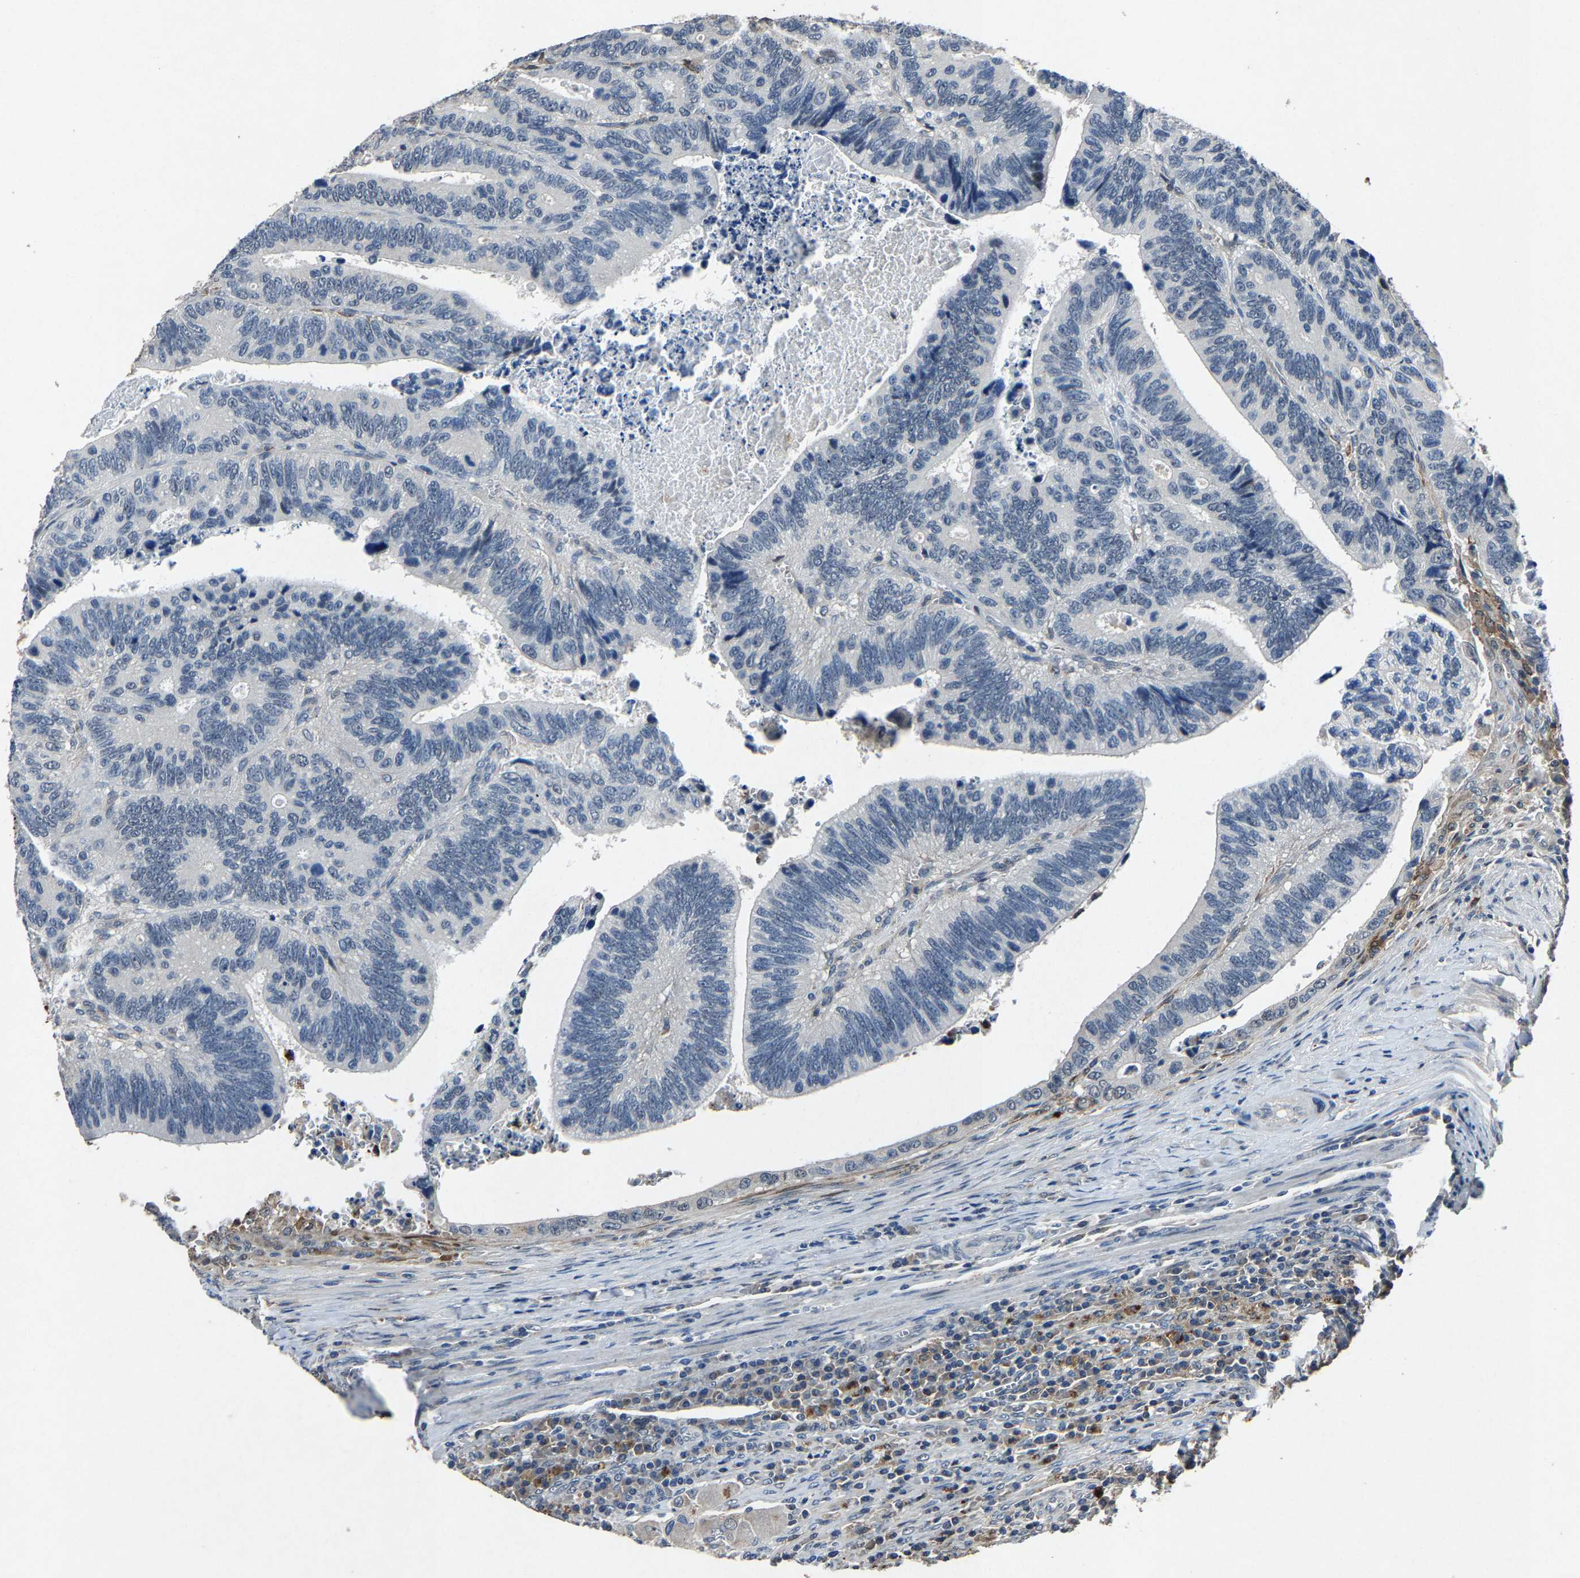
{"staining": {"intensity": "negative", "quantity": "none", "location": "none"}, "tissue": "colorectal cancer", "cell_type": "Tumor cells", "image_type": "cancer", "snomed": [{"axis": "morphology", "description": "Inflammation, NOS"}, {"axis": "morphology", "description": "Adenocarcinoma, NOS"}, {"axis": "topography", "description": "Colon"}], "caption": "The image shows no significant expression in tumor cells of colorectal cancer (adenocarcinoma).", "gene": "PCNX2", "patient": {"sex": "male", "age": 72}}